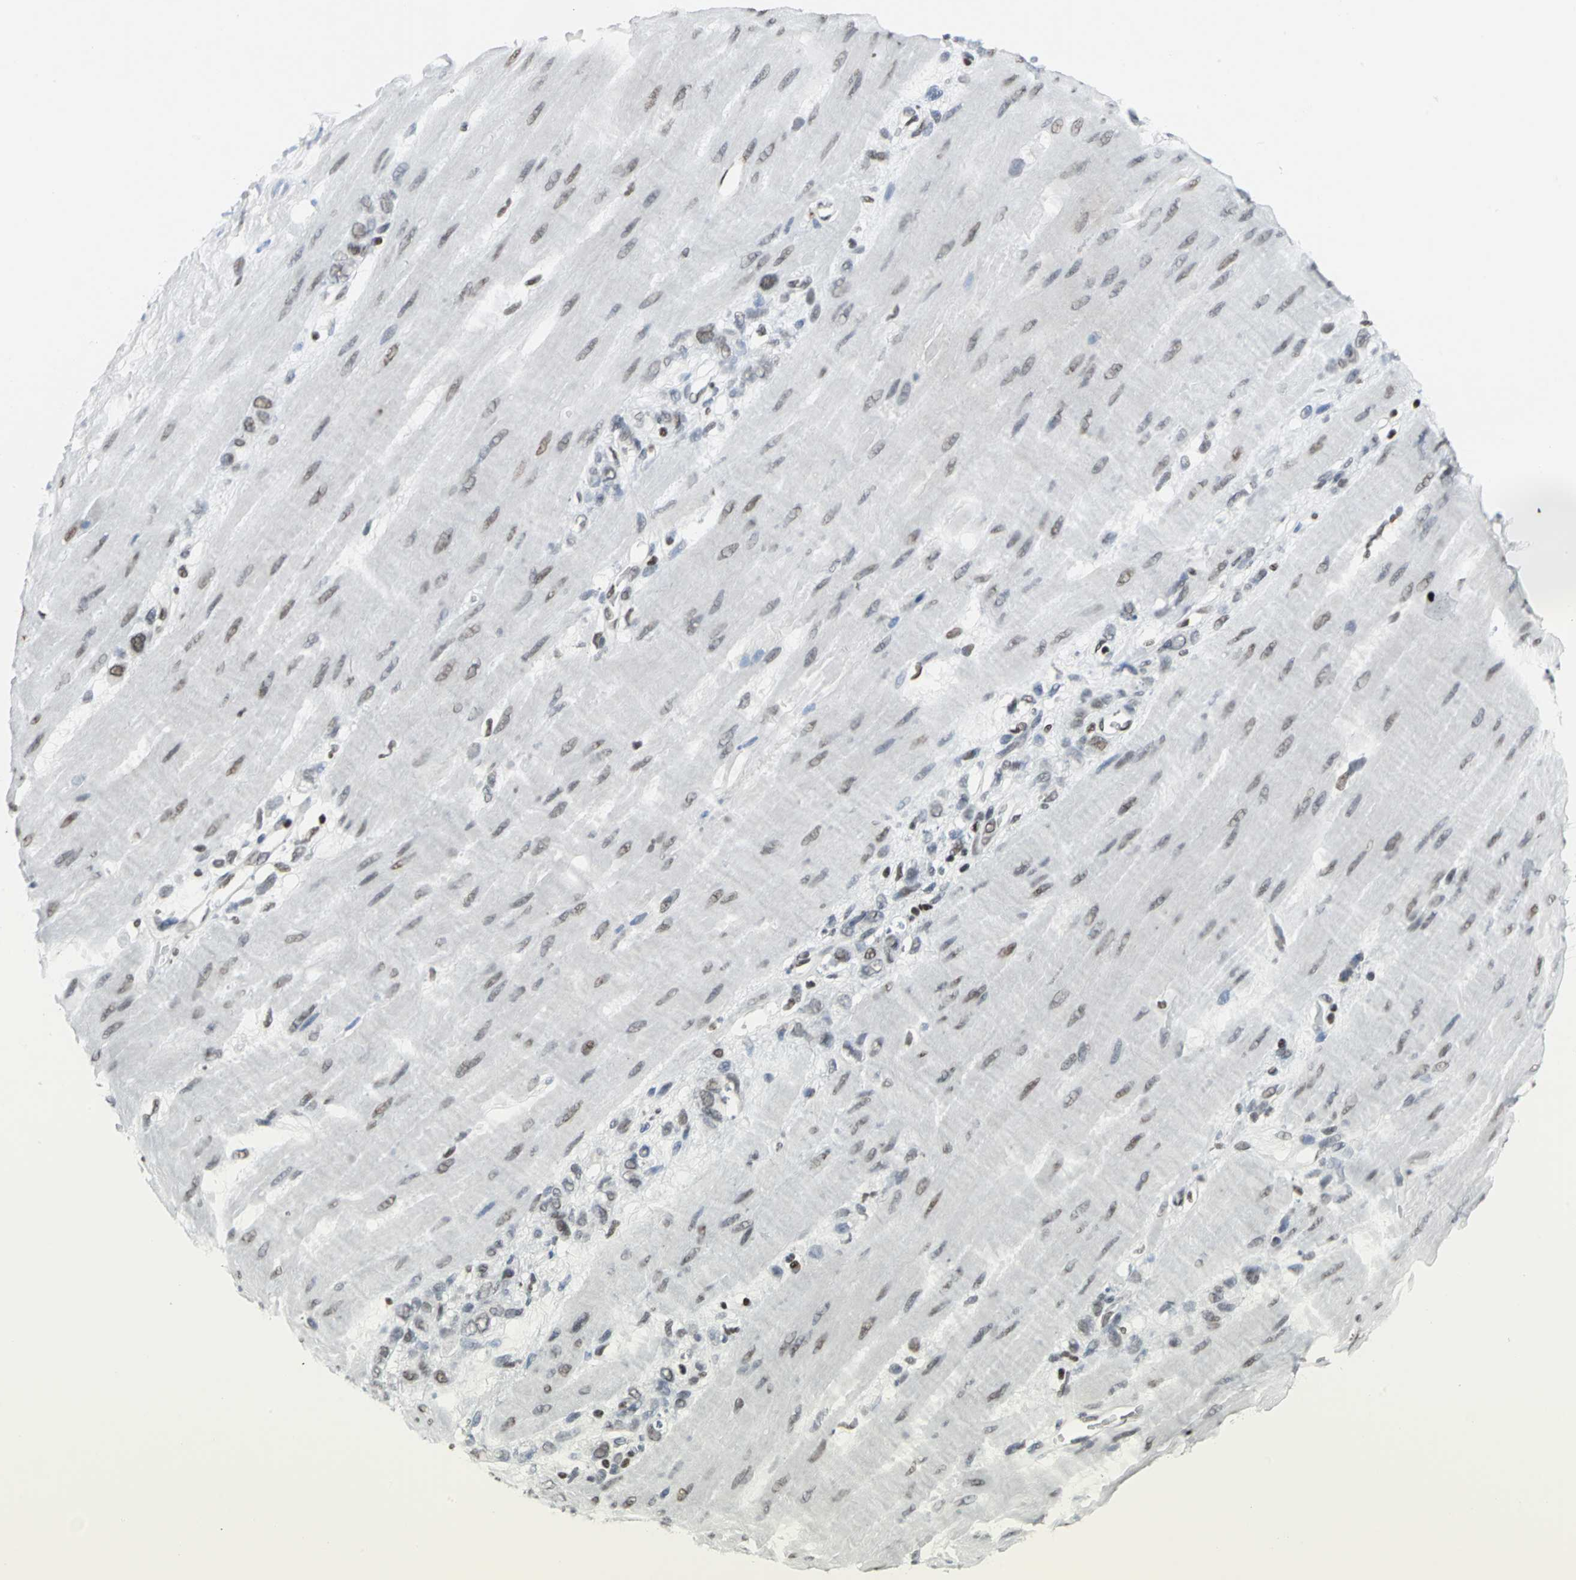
{"staining": {"intensity": "weak", "quantity": ">75%", "location": "nuclear"}, "tissue": "stomach cancer", "cell_type": "Tumor cells", "image_type": "cancer", "snomed": [{"axis": "morphology", "description": "Adenocarcinoma, NOS"}, {"axis": "topography", "description": "Stomach"}], "caption": "Immunohistochemistry (IHC) (DAB (3,3'-diaminobenzidine)) staining of human stomach cancer (adenocarcinoma) displays weak nuclear protein expression in approximately >75% of tumor cells.", "gene": "HNRNPD", "patient": {"sex": "male", "age": 82}}